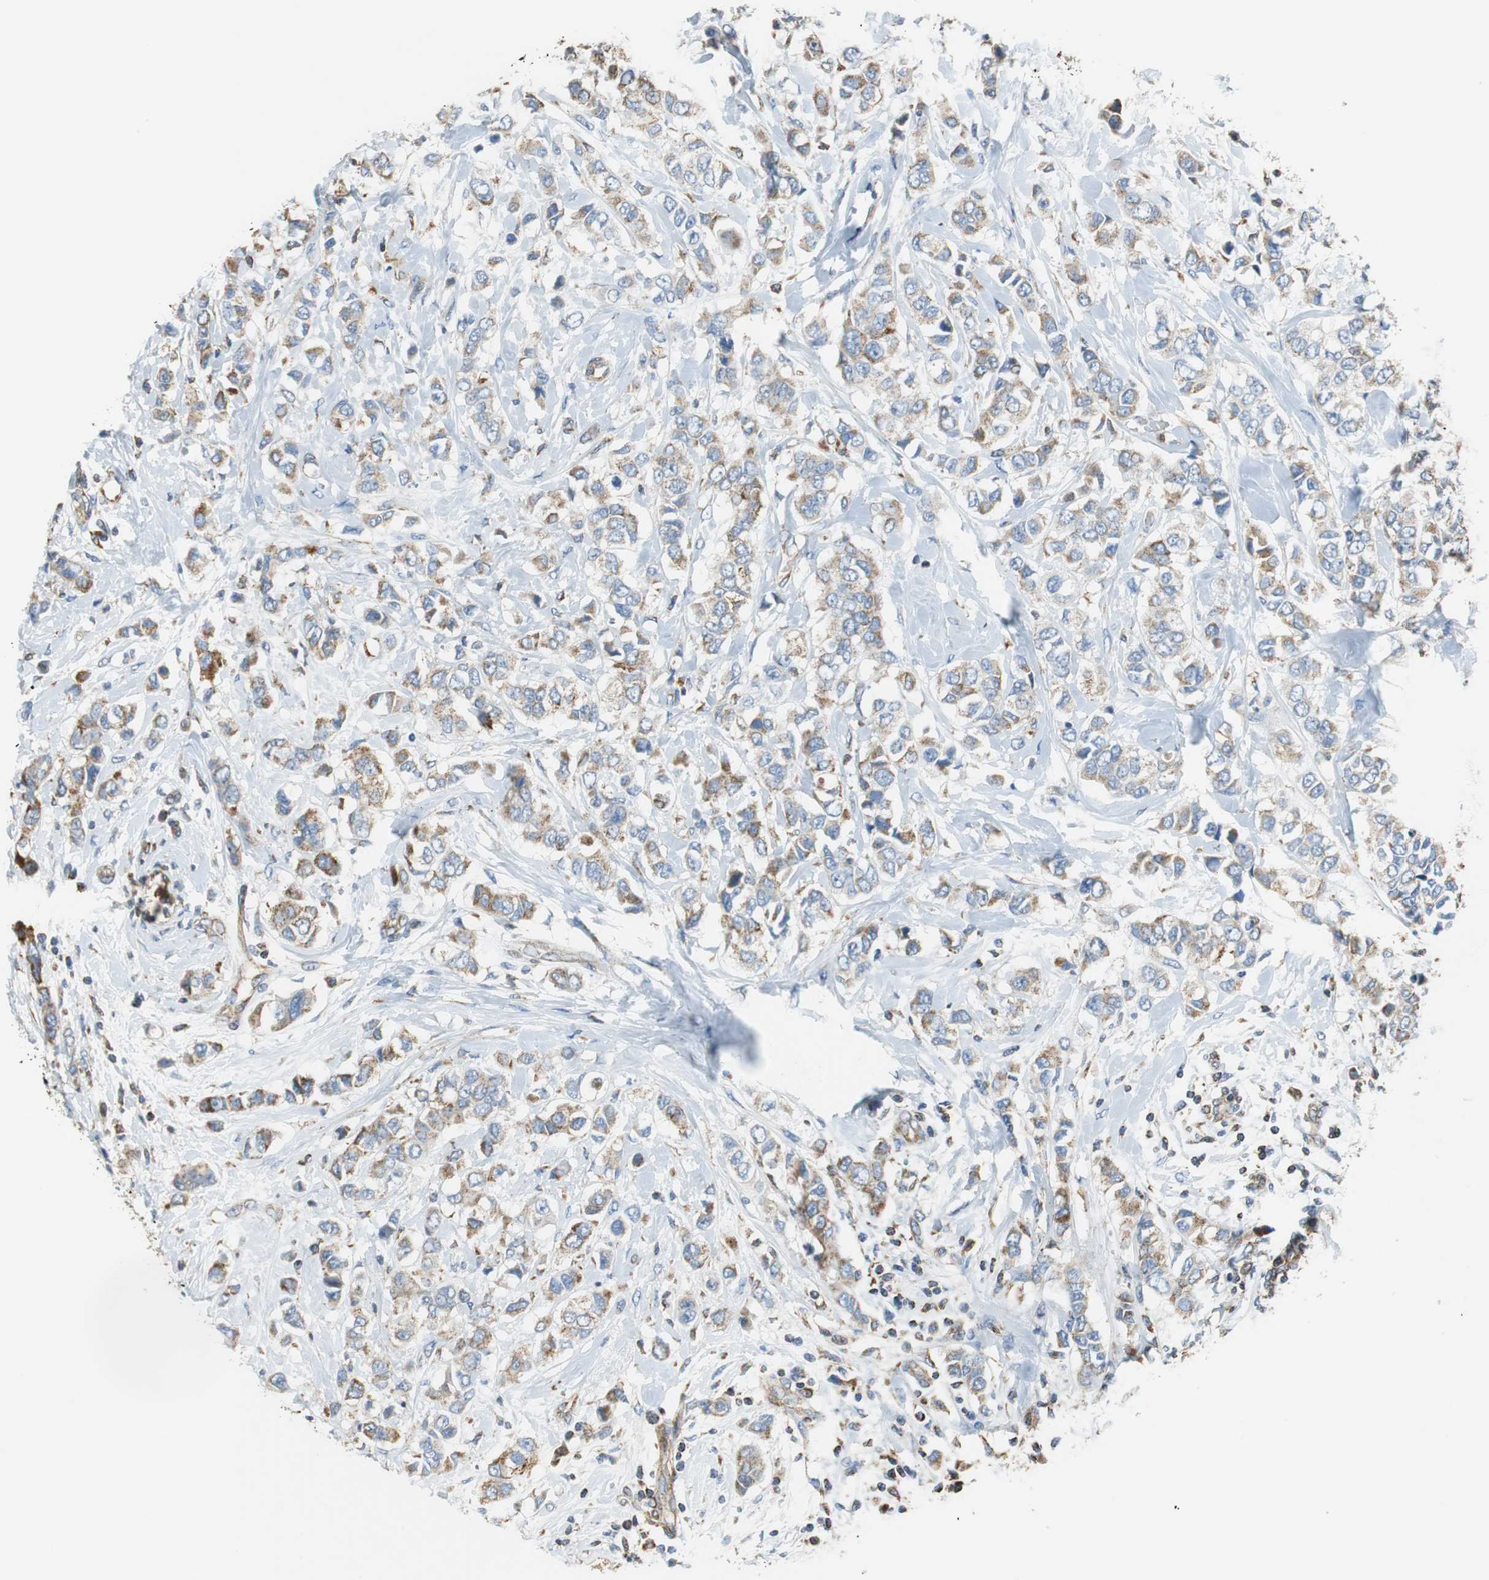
{"staining": {"intensity": "moderate", "quantity": ">75%", "location": "cytoplasmic/membranous"}, "tissue": "breast cancer", "cell_type": "Tumor cells", "image_type": "cancer", "snomed": [{"axis": "morphology", "description": "Duct carcinoma"}, {"axis": "topography", "description": "Breast"}], "caption": "A histopathology image showing moderate cytoplasmic/membranous staining in approximately >75% of tumor cells in breast cancer (intraductal carcinoma), as visualized by brown immunohistochemical staining.", "gene": "GSTK1", "patient": {"sex": "female", "age": 50}}